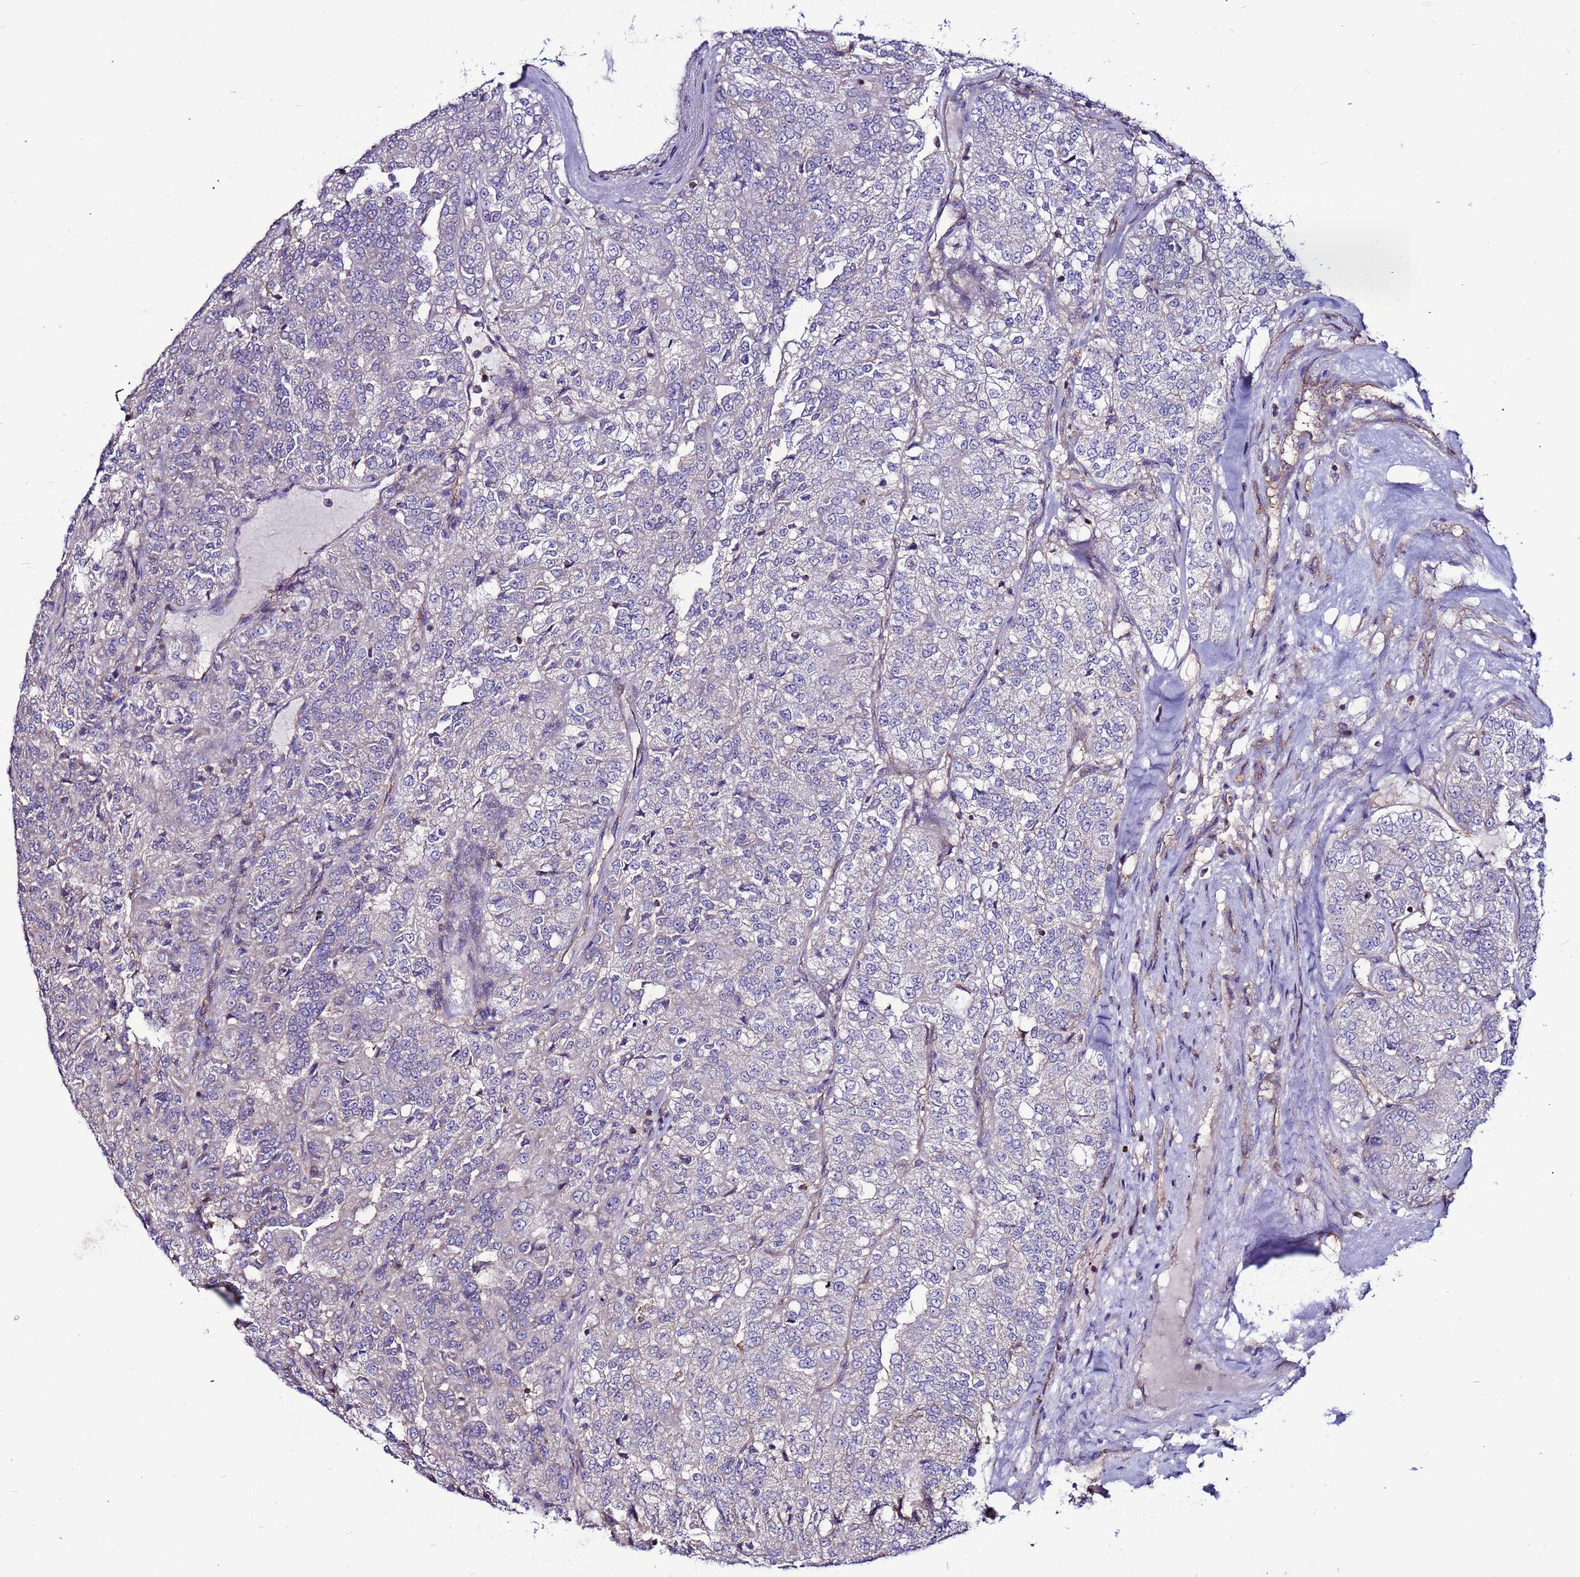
{"staining": {"intensity": "negative", "quantity": "none", "location": "none"}, "tissue": "renal cancer", "cell_type": "Tumor cells", "image_type": "cancer", "snomed": [{"axis": "morphology", "description": "Adenocarcinoma, NOS"}, {"axis": "topography", "description": "Kidney"}], "caption": "DAB immunohistochemical staining of human adenocarcinoma (renal) displays no significant staining in tumor cells.", "gene": "NRN1L", "patient": {"sex": "female", "age": 63}}